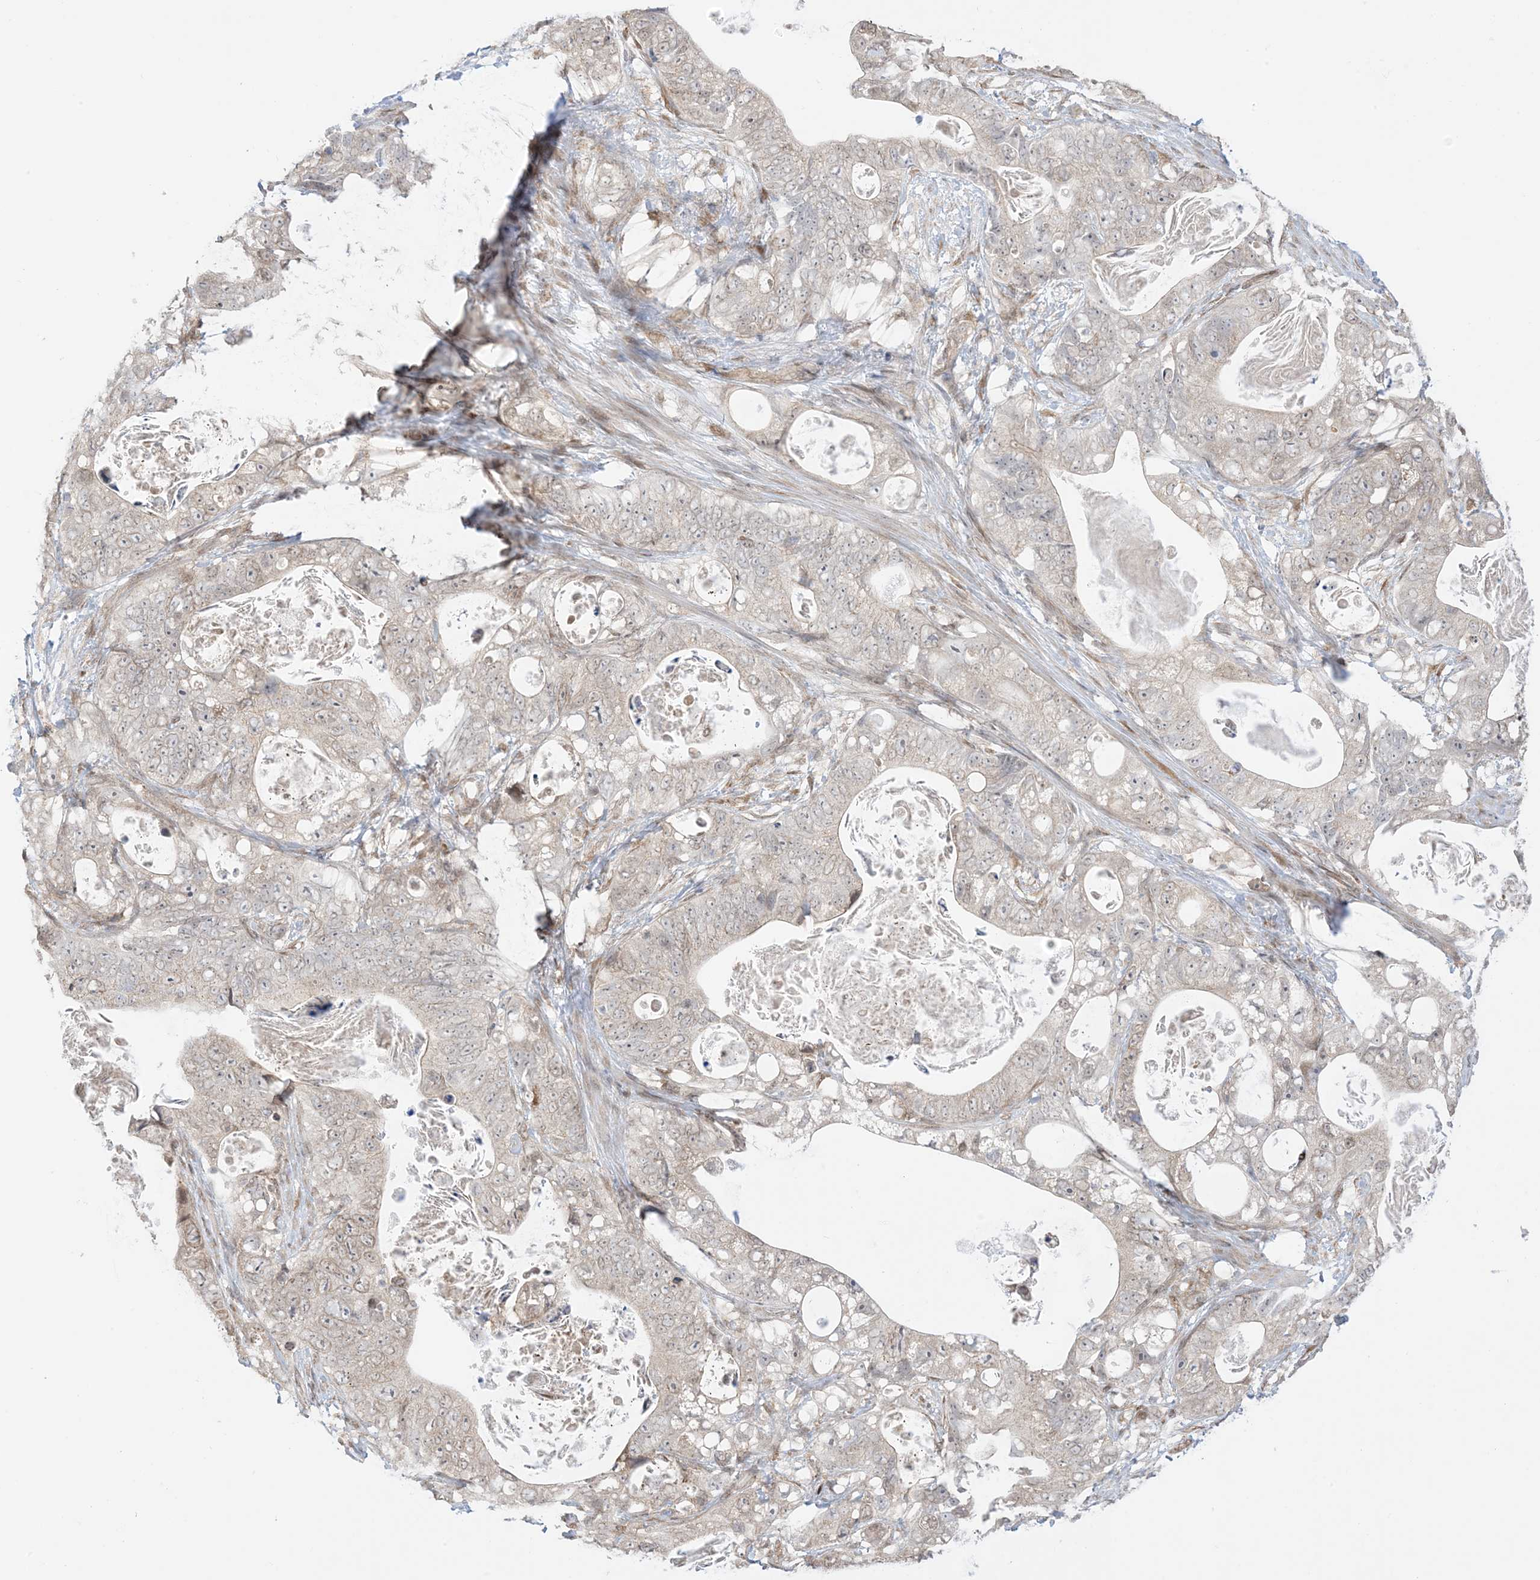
{"staining": {"intensity": "weak", "quantity": "25%-75%", "location": "cytoplasmic/membranous,nuclear"}, "tissue": "stomach cancer", "cell_type": "Tumor cells", "image_type": "cancer", "snomed": [{"axis": "morphology", "description": "Normal tissue, NOS"}, {"axis": "morphology", "description": "Adenocarcinoma, NOS"}, {"axis": "topography", "description": "Stomach"}], "caption": "The micrograph displays a brown stain indicating the presence of a protein in the cytoplasmic/membranous and nuclear of tumor cells in stomach cancer.", "gene": "UBE2E2", "patient": {"sex": "female", "age": 89}}